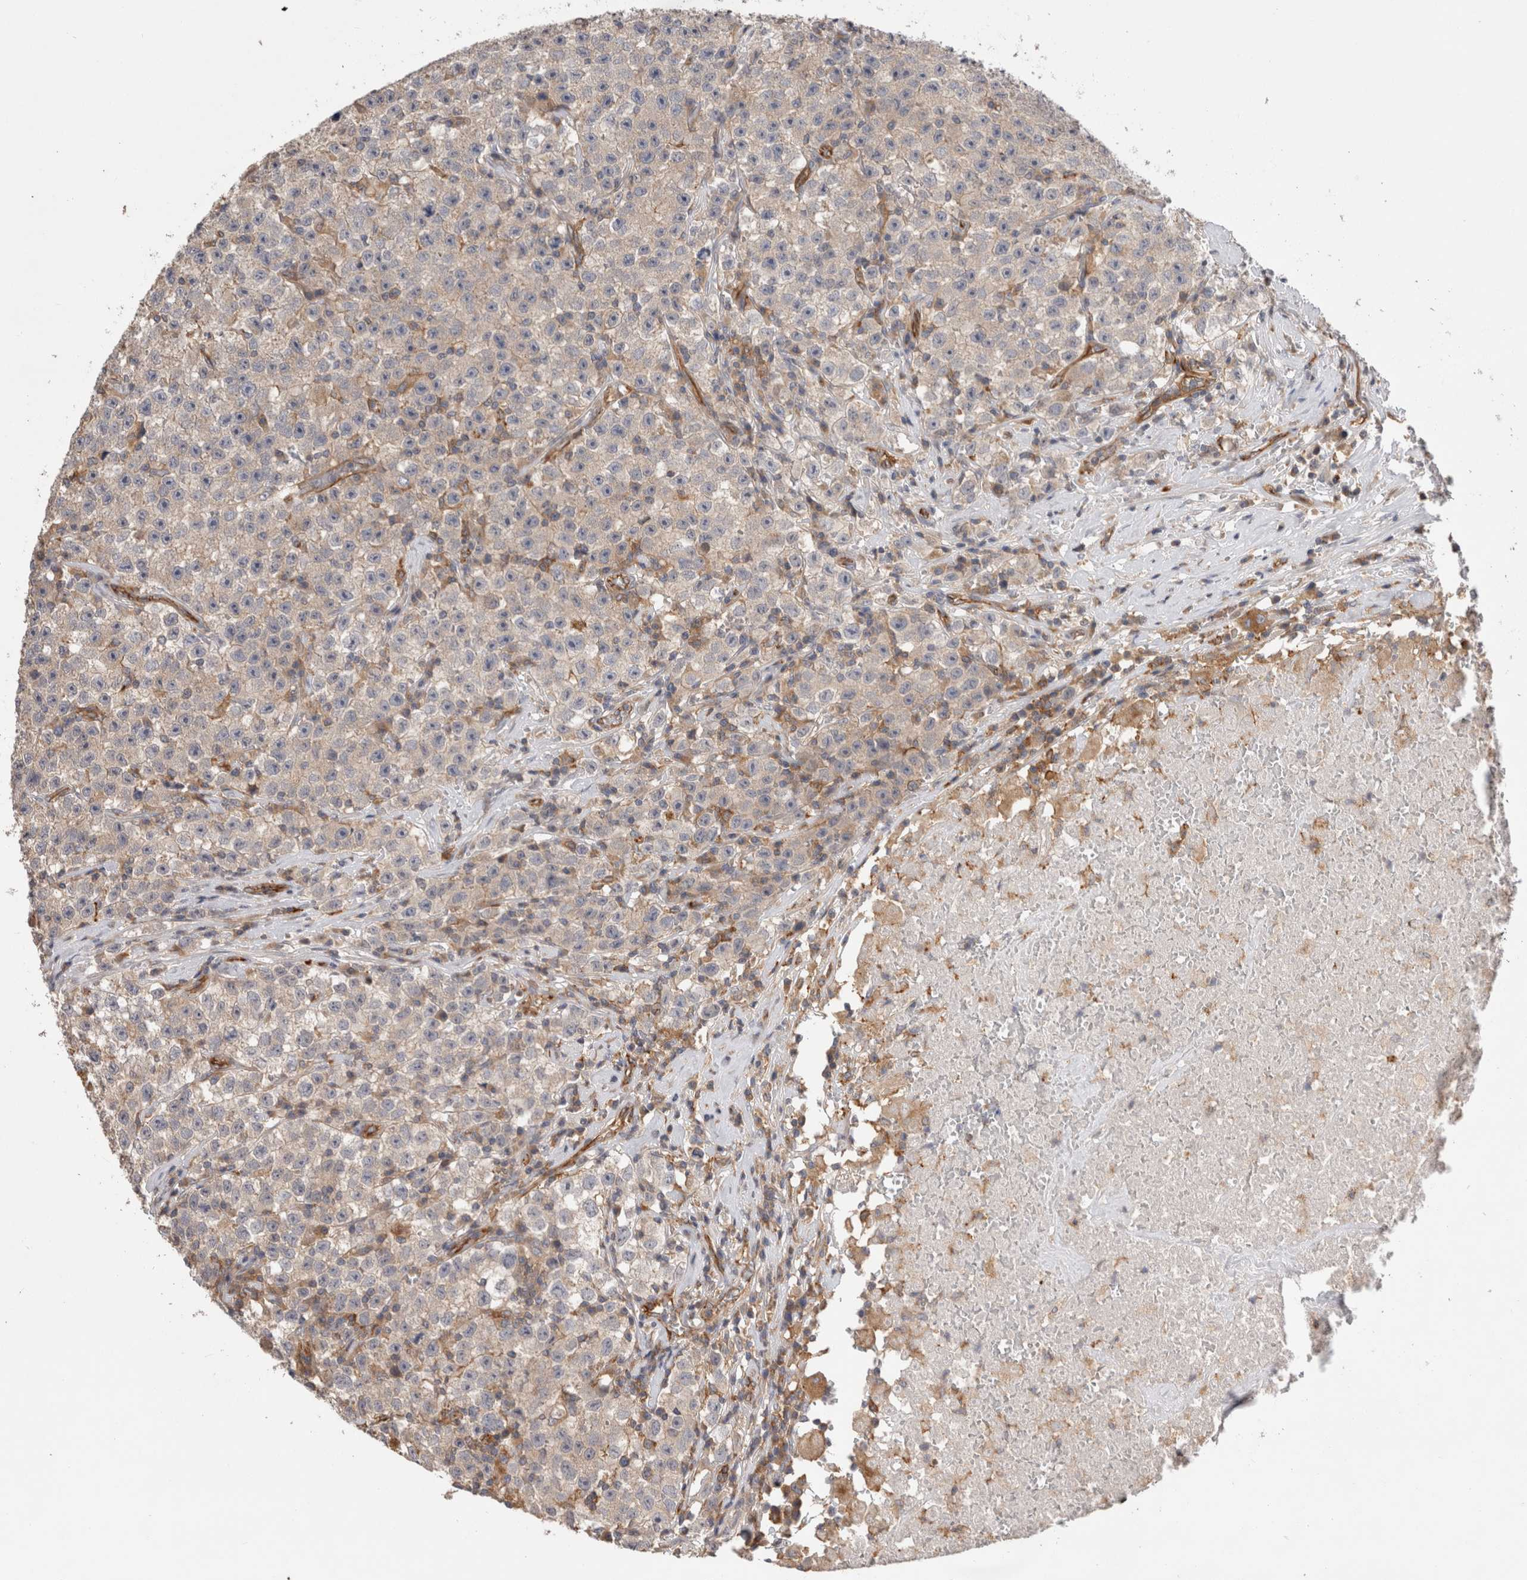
{"staining": {"intensity": "negative", "quantity": "none", "location": "none"}, "tissue": "testis cancer", "cell_type": "Tumor cells", "image_type": "cancer", "snomed": [{"axis": "morphology", "description": "Seminoma, NOS"}, {"axis": "topography", "description": "Testis"}], "caption": "Human testis cancer (seminoma) stained for a protein using immunohistochemistry exhibits no staining in tumor cells.", "gene": "BNIP2", "patient": {"sex": "male", "age": 22}}